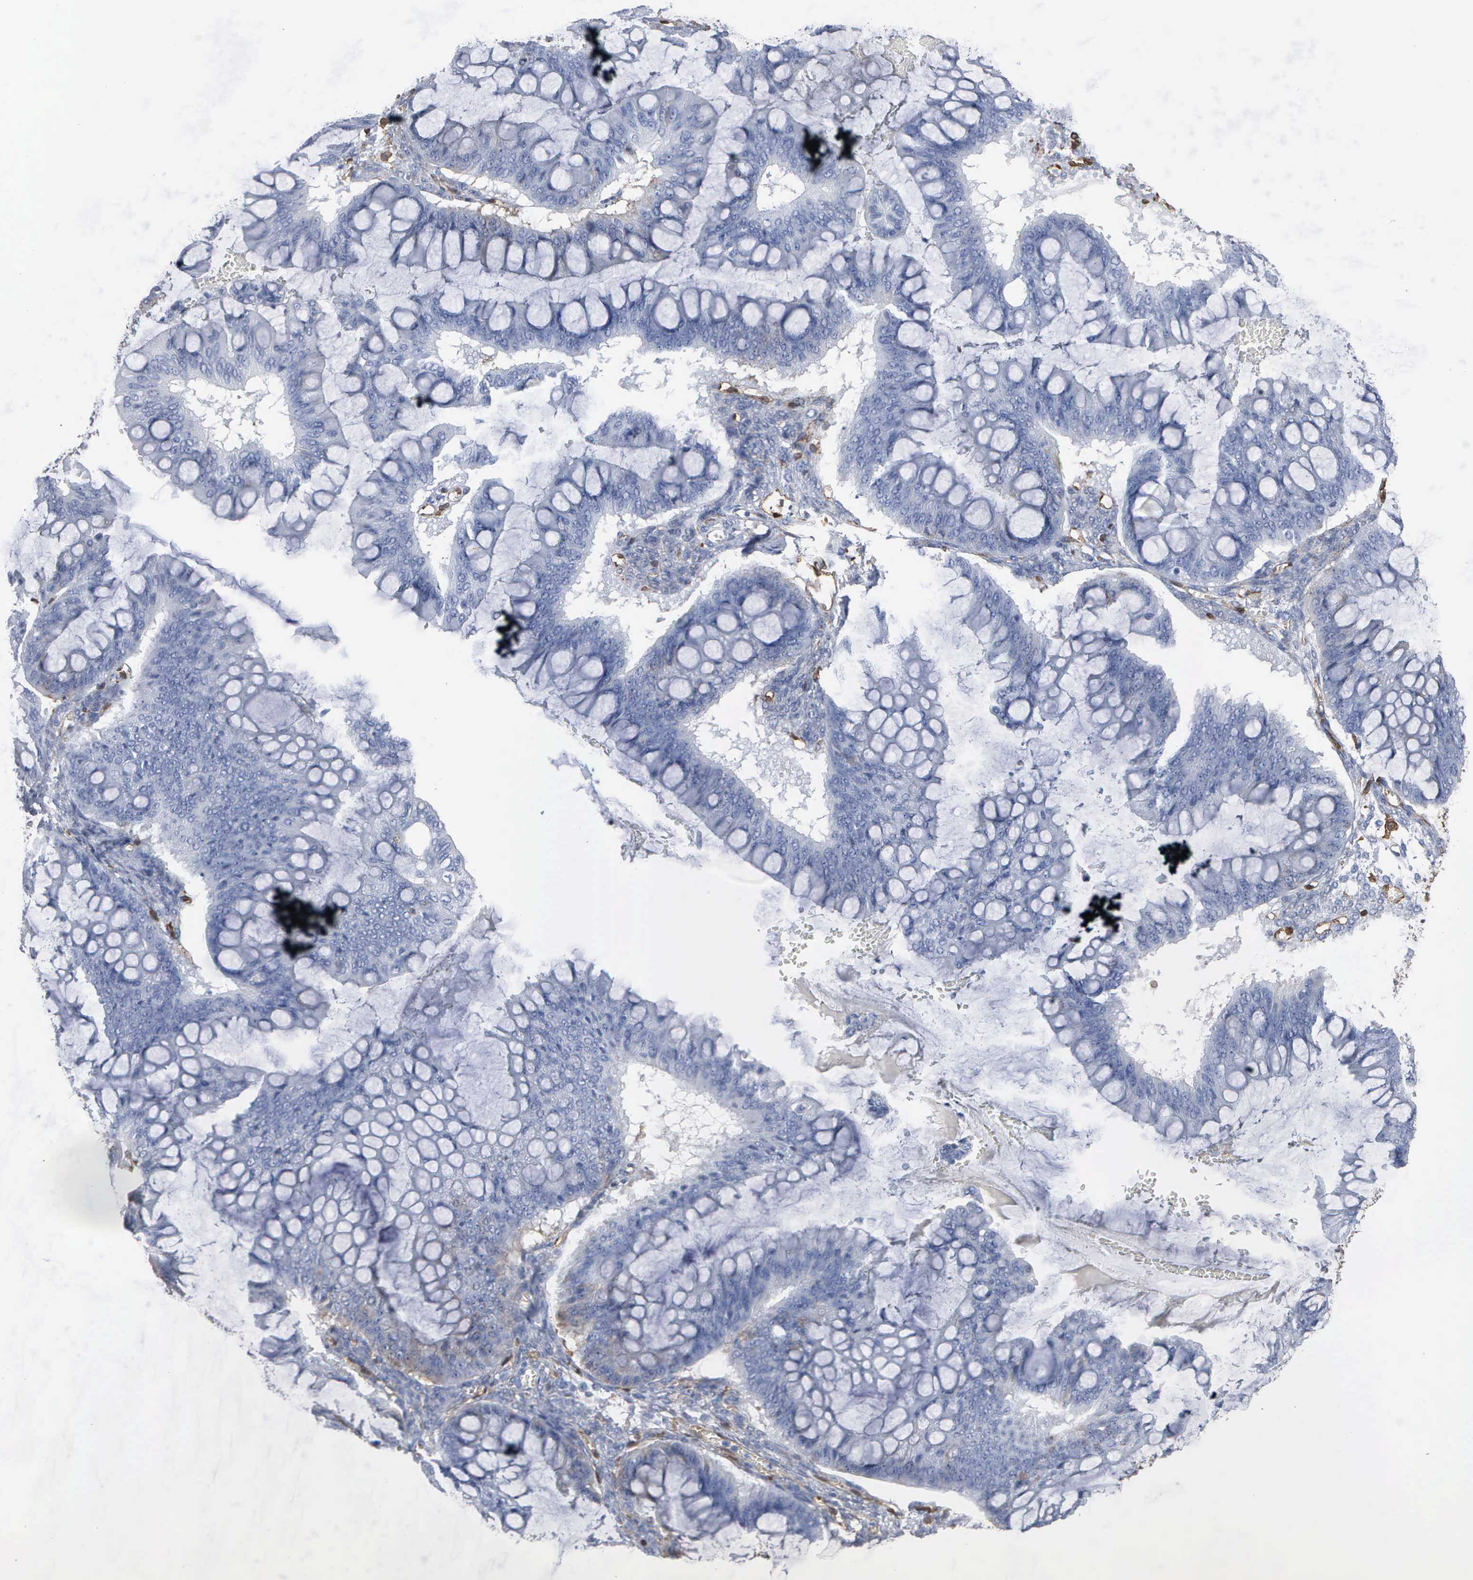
{"staining": {"intensity": "negative", "quantity": "none", "location": "none"}, "tissue": "ovarian cancer", "cell_type": "Tumor cells", "image_type": "cancer", "snomed": [{"axis": "morphology", "description": "Cystadenocarcinoma, mucinous, NOS"}, {"axis": "topography", "description": "Ovary"}], "caption": "Tumor cells are negative for protein expression in human ovarian mucinous cystadenocarcinoma.", "gene": "FSCN1", "patient": {"sex": "female", "age": 73}}